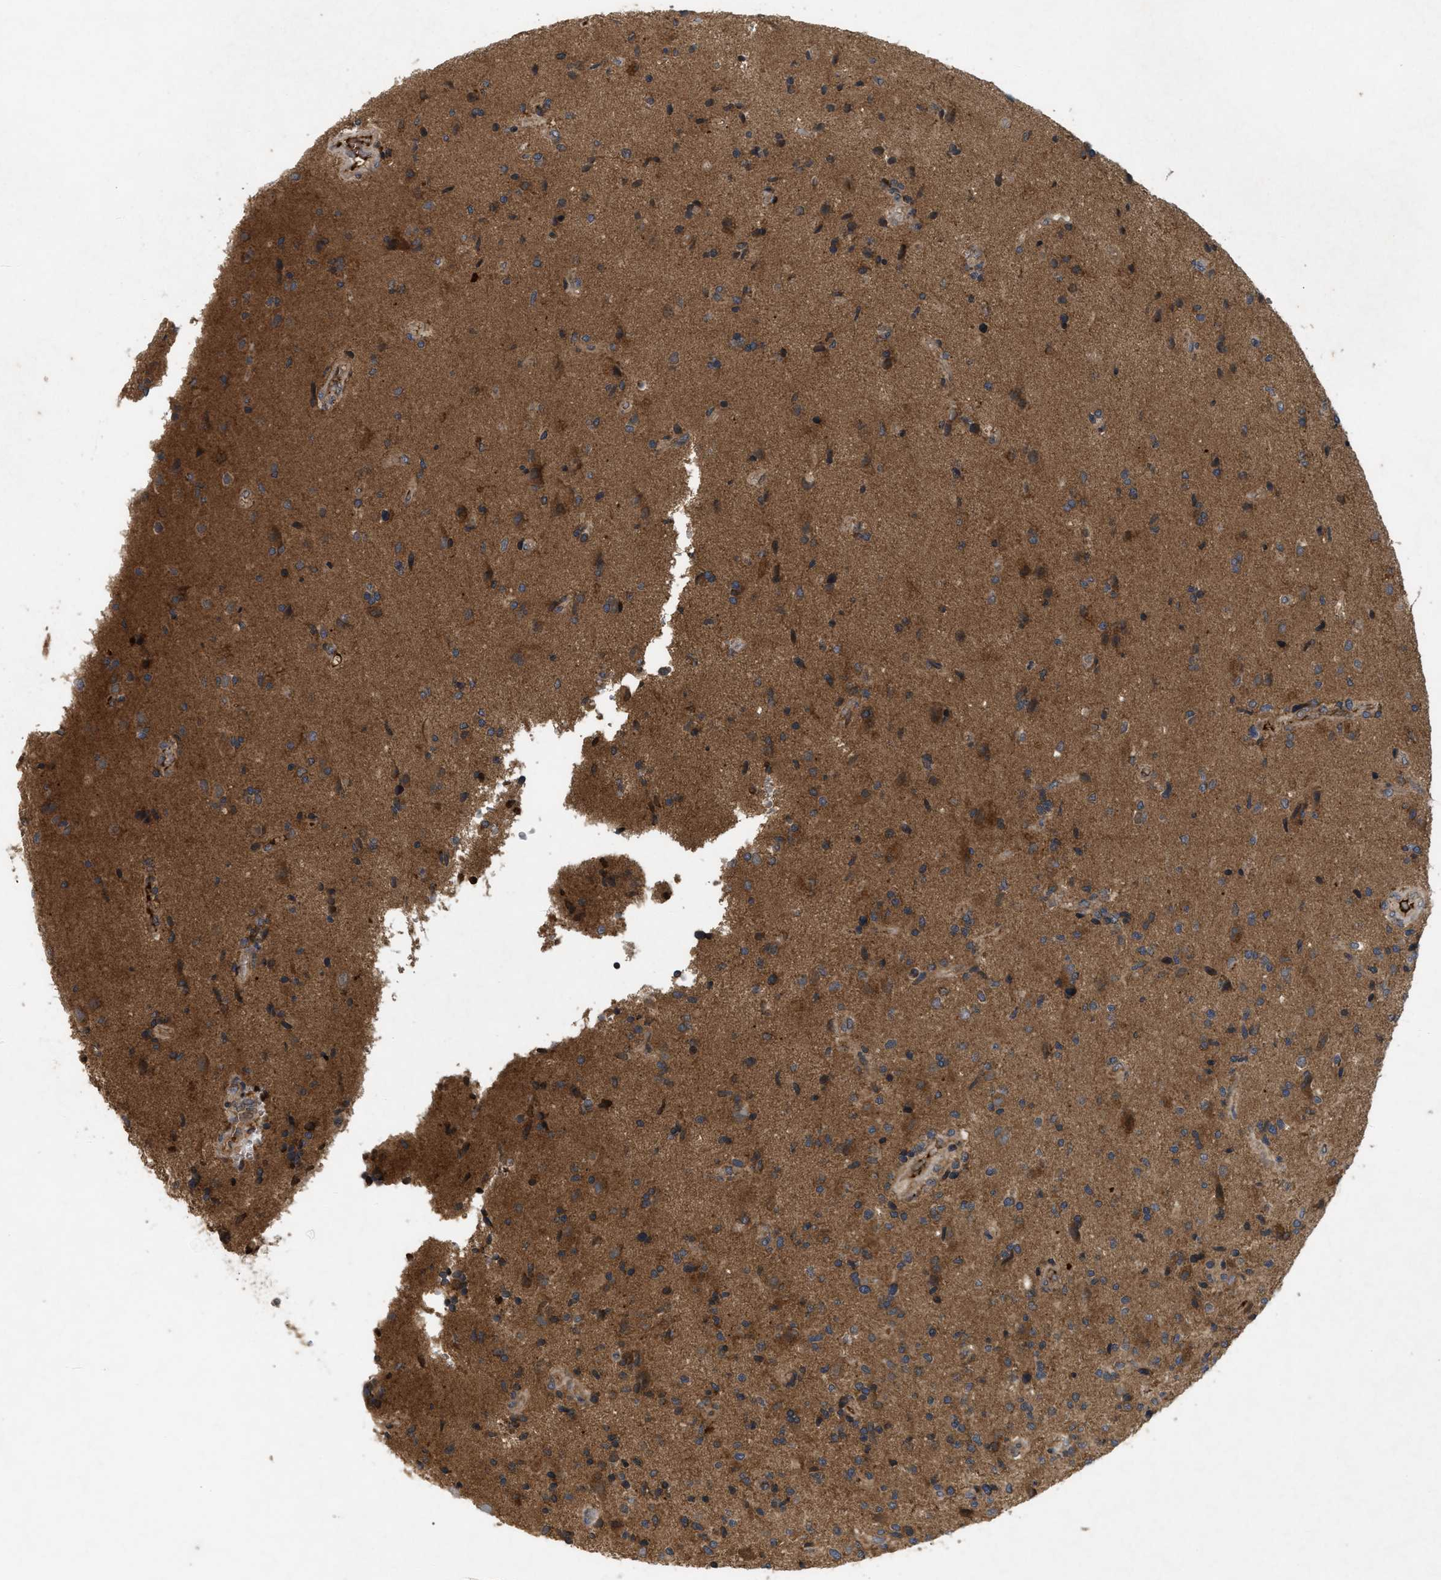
{"staining": {"intensity": "moderate", "quantity": ">75%", "location": "cytoplasmic/membranous"}, "tissue": "glioma", "cell_type": "Tumor cells", "image_type": "cancer", "snomed": [{"axis": "morphology", "description": "Glioma, malignant, High grade"}, {"axis": "topography", "description": "Brain"}], "caption": "High-power microscopy captured an immunohistochemistry (IHC) photomicrograph of high-grade glioma (malignant), revealing moderate cytoplasmic/membranous positivity in approximately >75% of tumor cells.", "gene": "RAB2A", "patient": {"sex": "male", "age": 72}}